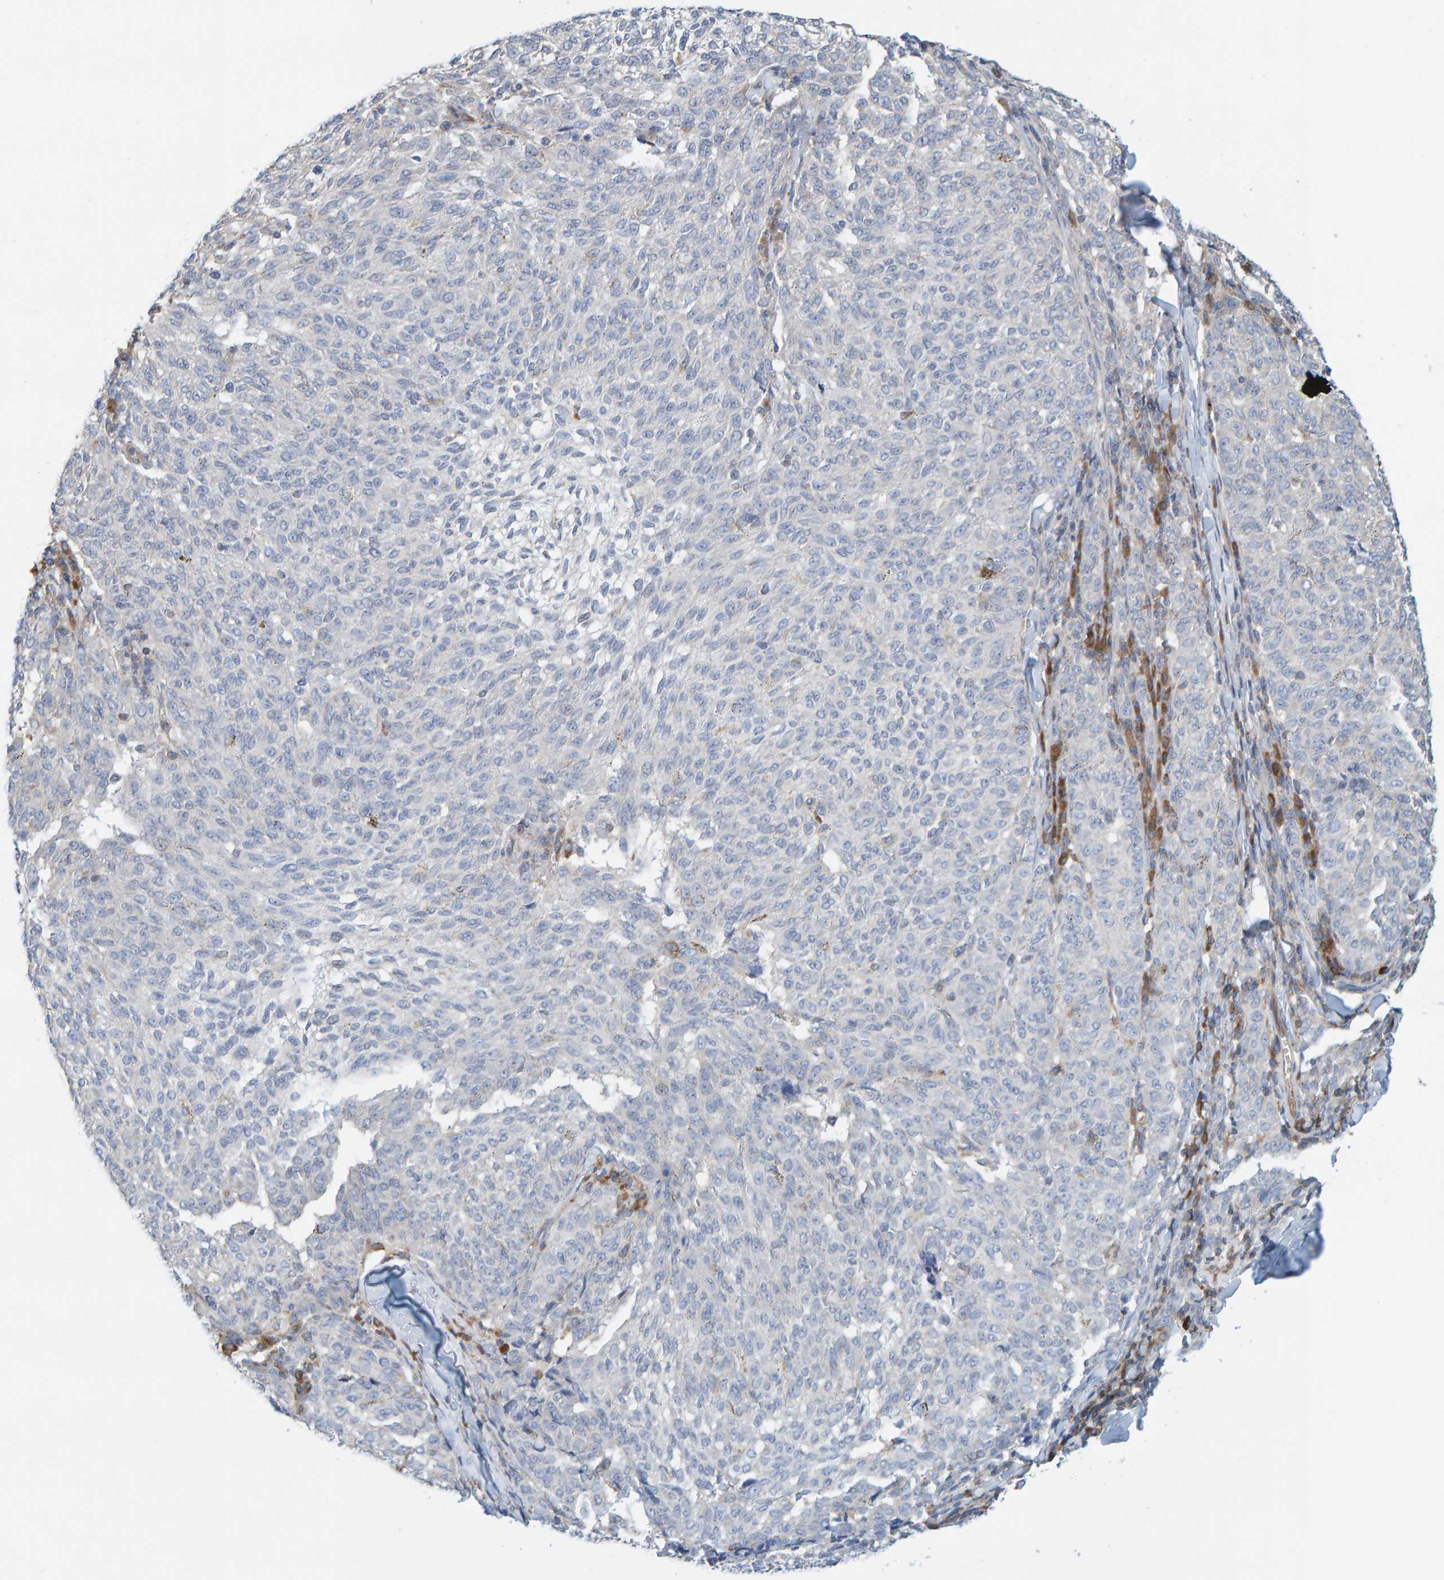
{"staining": {"intensity": "negative", "quantity": "none", "location": "none"}, "tissue": "melanoma", "cell_type": "Tumor cells", "image_type": "cancer", "snomed": [{"axis": "morphology", "description": "Malignant melanoma, NOS"}, {"axis": "topography", "description": "Skin"}], "caption": "The image displays no significant staining in tumor cells of malignant melanoma.", "gene": "PRKD2", "patient": {"sex": "female", "age": 72}}